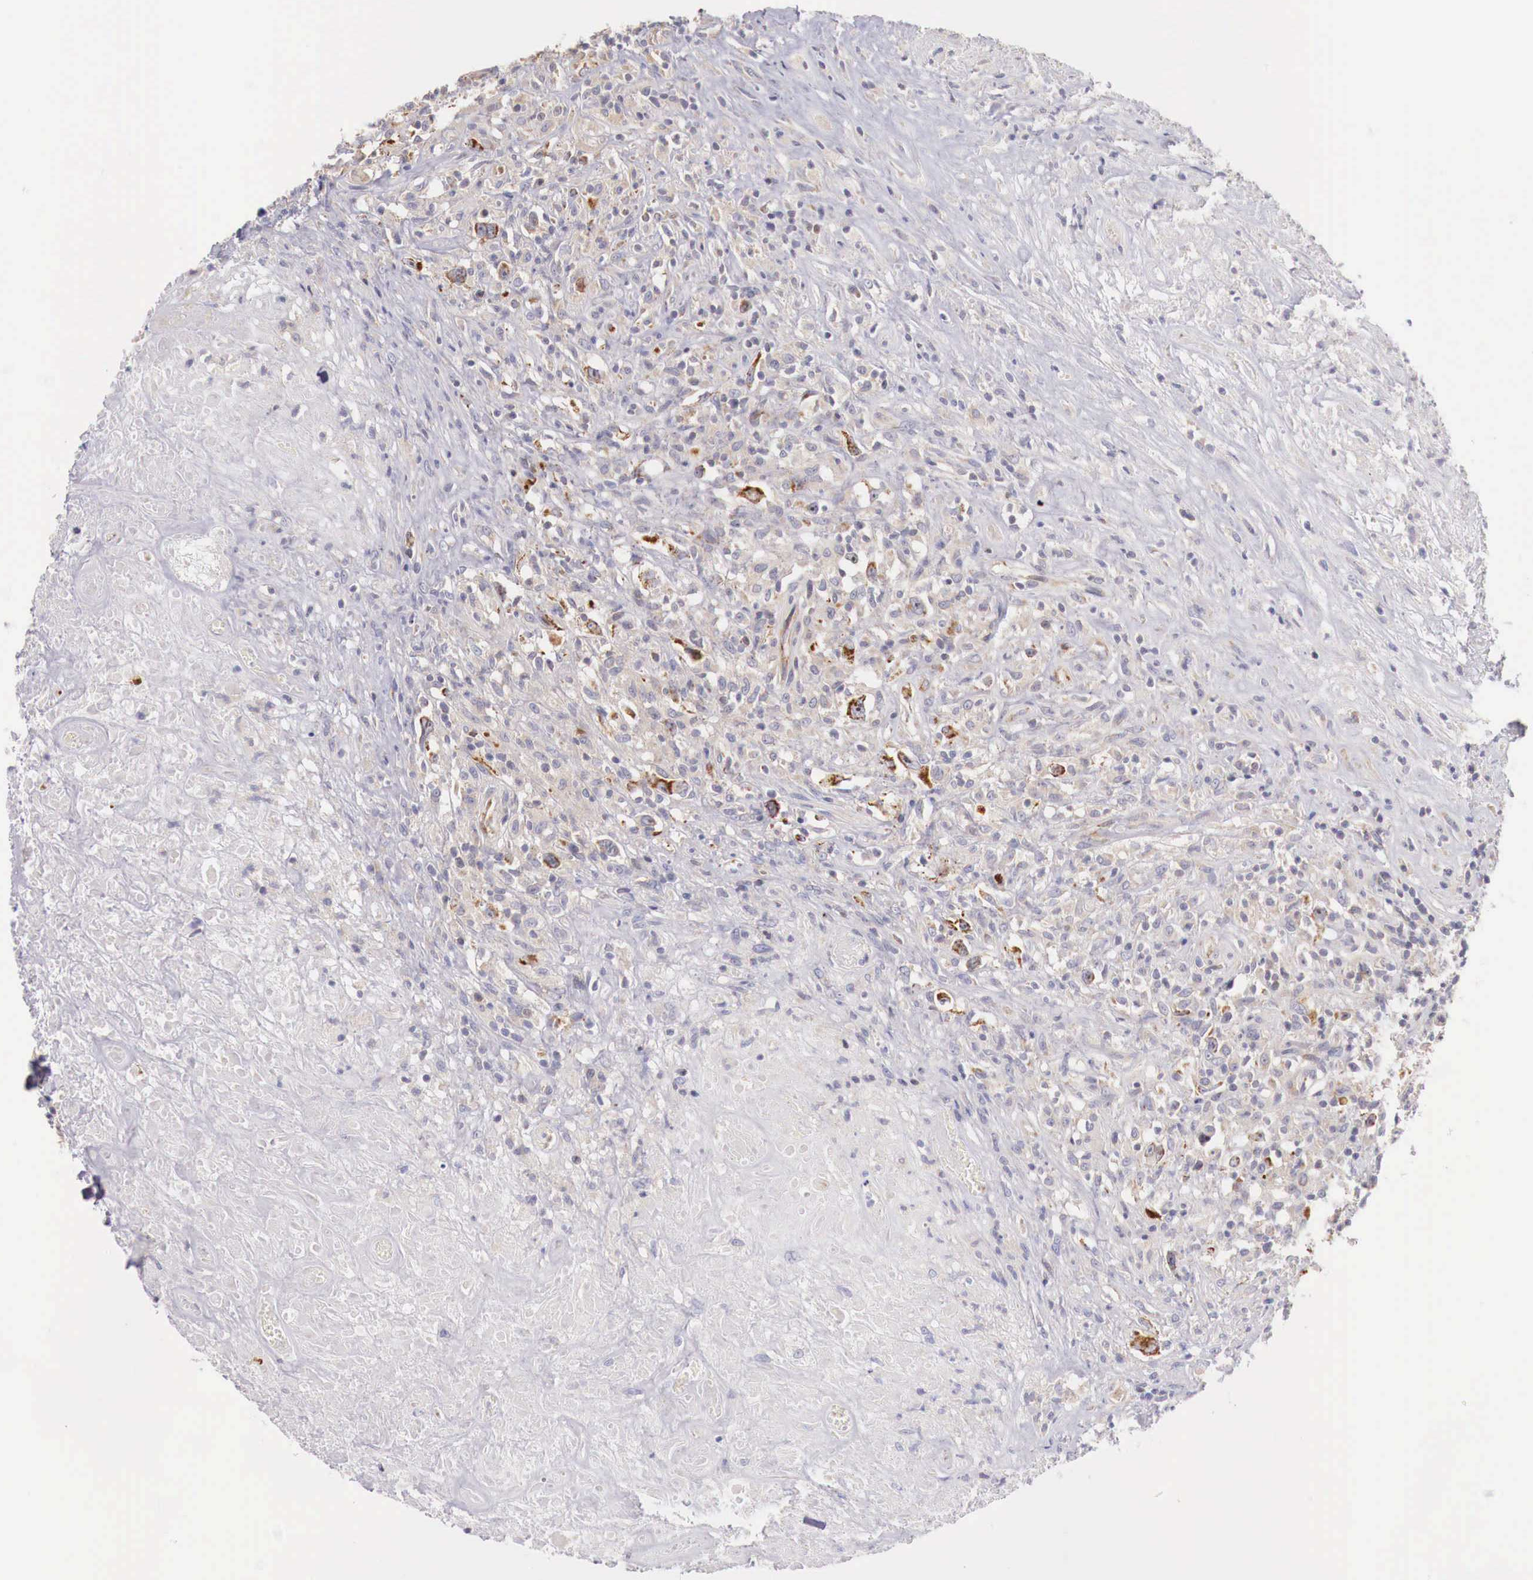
{"staining": {"intensity": "weak", "quantity": "<25%", "location": "nuclear"}, "tissue": "lymphoma", "cell_type": "Tumor cells", "image_type": "cancer", "snomed": [{"axis": "morphology", "description": "Hodgkin's disease, NOS"}, {"axis": "topography", "description": "Lymph node"}], "caption": "A micrograph of human lymphoma is negative for staining in tumor cells.", "gene": "CLCN5", "patient": {"sex": "male", "age": 46}}